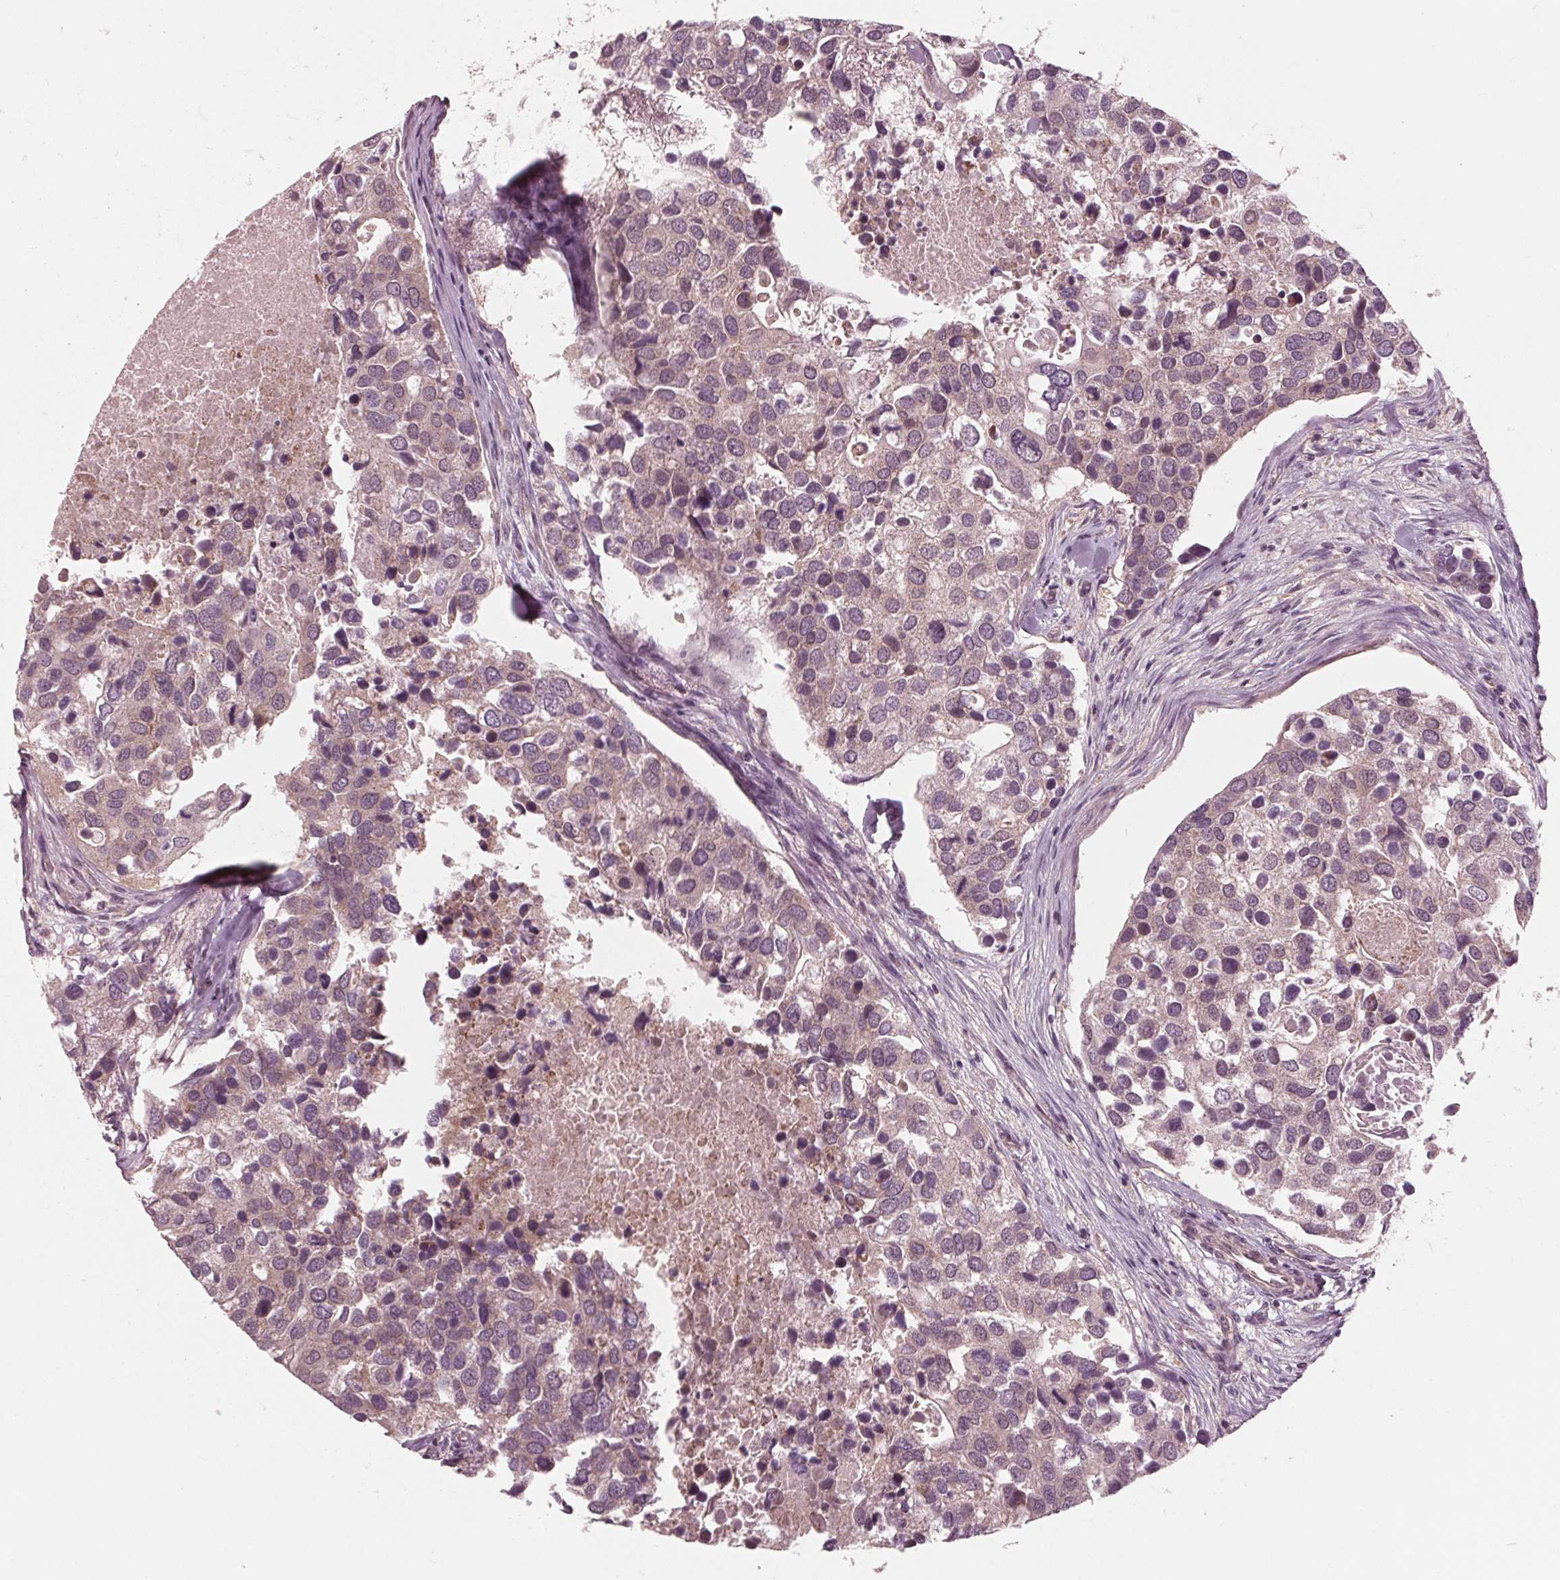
{"staining": {"intensity": "weak", "quantity": "<25%", "location": "cytoplasmic/membranous"}, "tissue": "breast cancer", "cell_type": "Tumor cells", "image_type": "cancer", "snomed": [{"axis": "morphology", "description": "Duct carcinoma"}, {"axis": "topography", "description": "Breast"}], "caption": "Image shows no significant protein expression in tumor cells of intraductal carcinoma (breast). (DAB immunohistochemistry (IHC) with hematoxylin counter stain).", "gene": "UBALD1", "patient": {"sex": "female", "age": 83}}